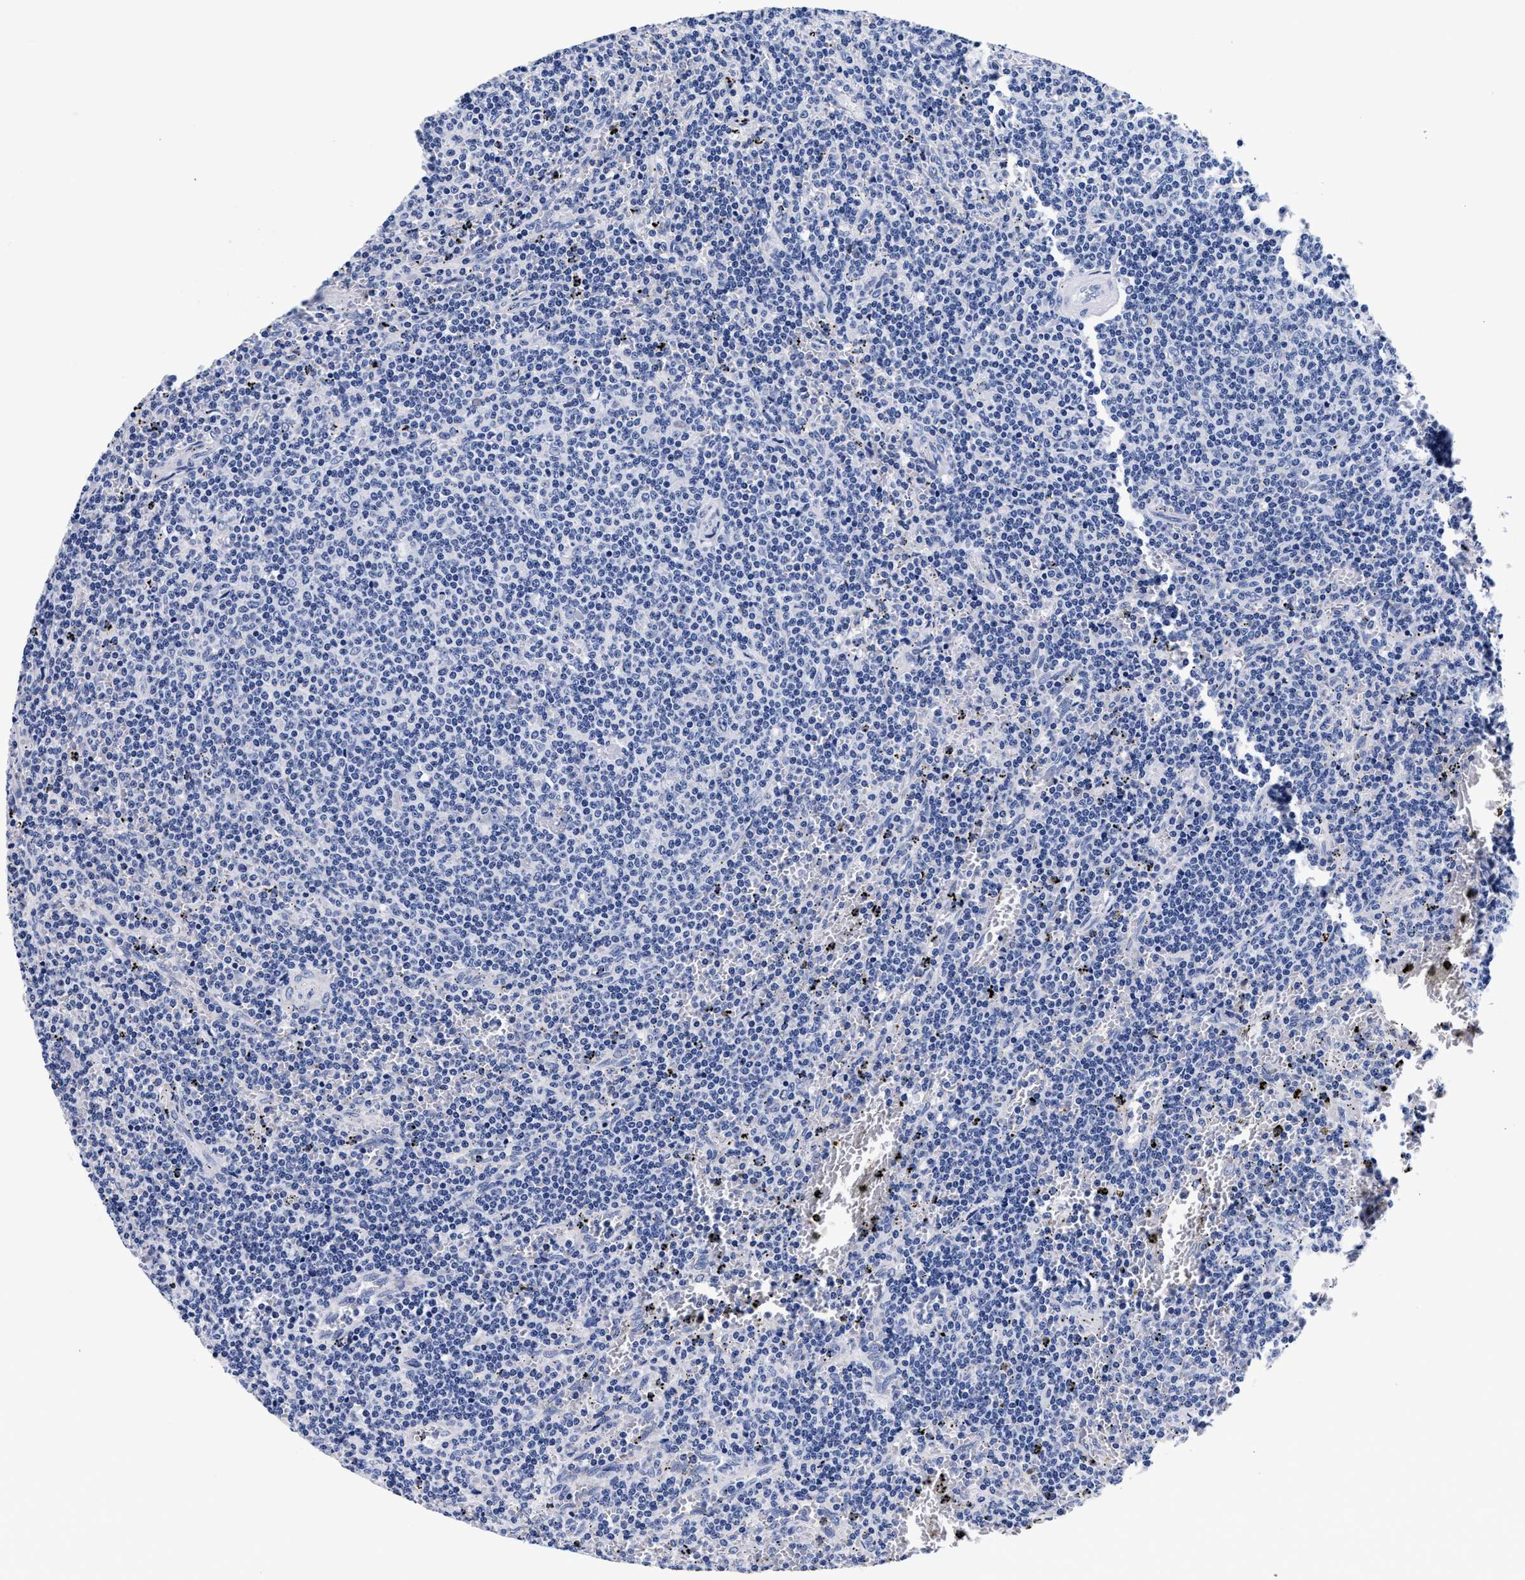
{"staining": {"intensity": "negative", "quantity": "none", "location": "none"}, "tissue": "lymphoma", "cell_type": "Tumor cells", "image_type": "cancer", "snomed": [{"axis": "morphology", "description": "Malignant lymphoma, non-Hodgkin's type, Low grade"}, {"axis": "topography", "description": "Spleen"}], "caption": "Immunohistochemical staining of lymphoma reveals no significant staining in tumor cells.", "gene": "RAB3B", "patient": {"sex": "female", "age": 50}}